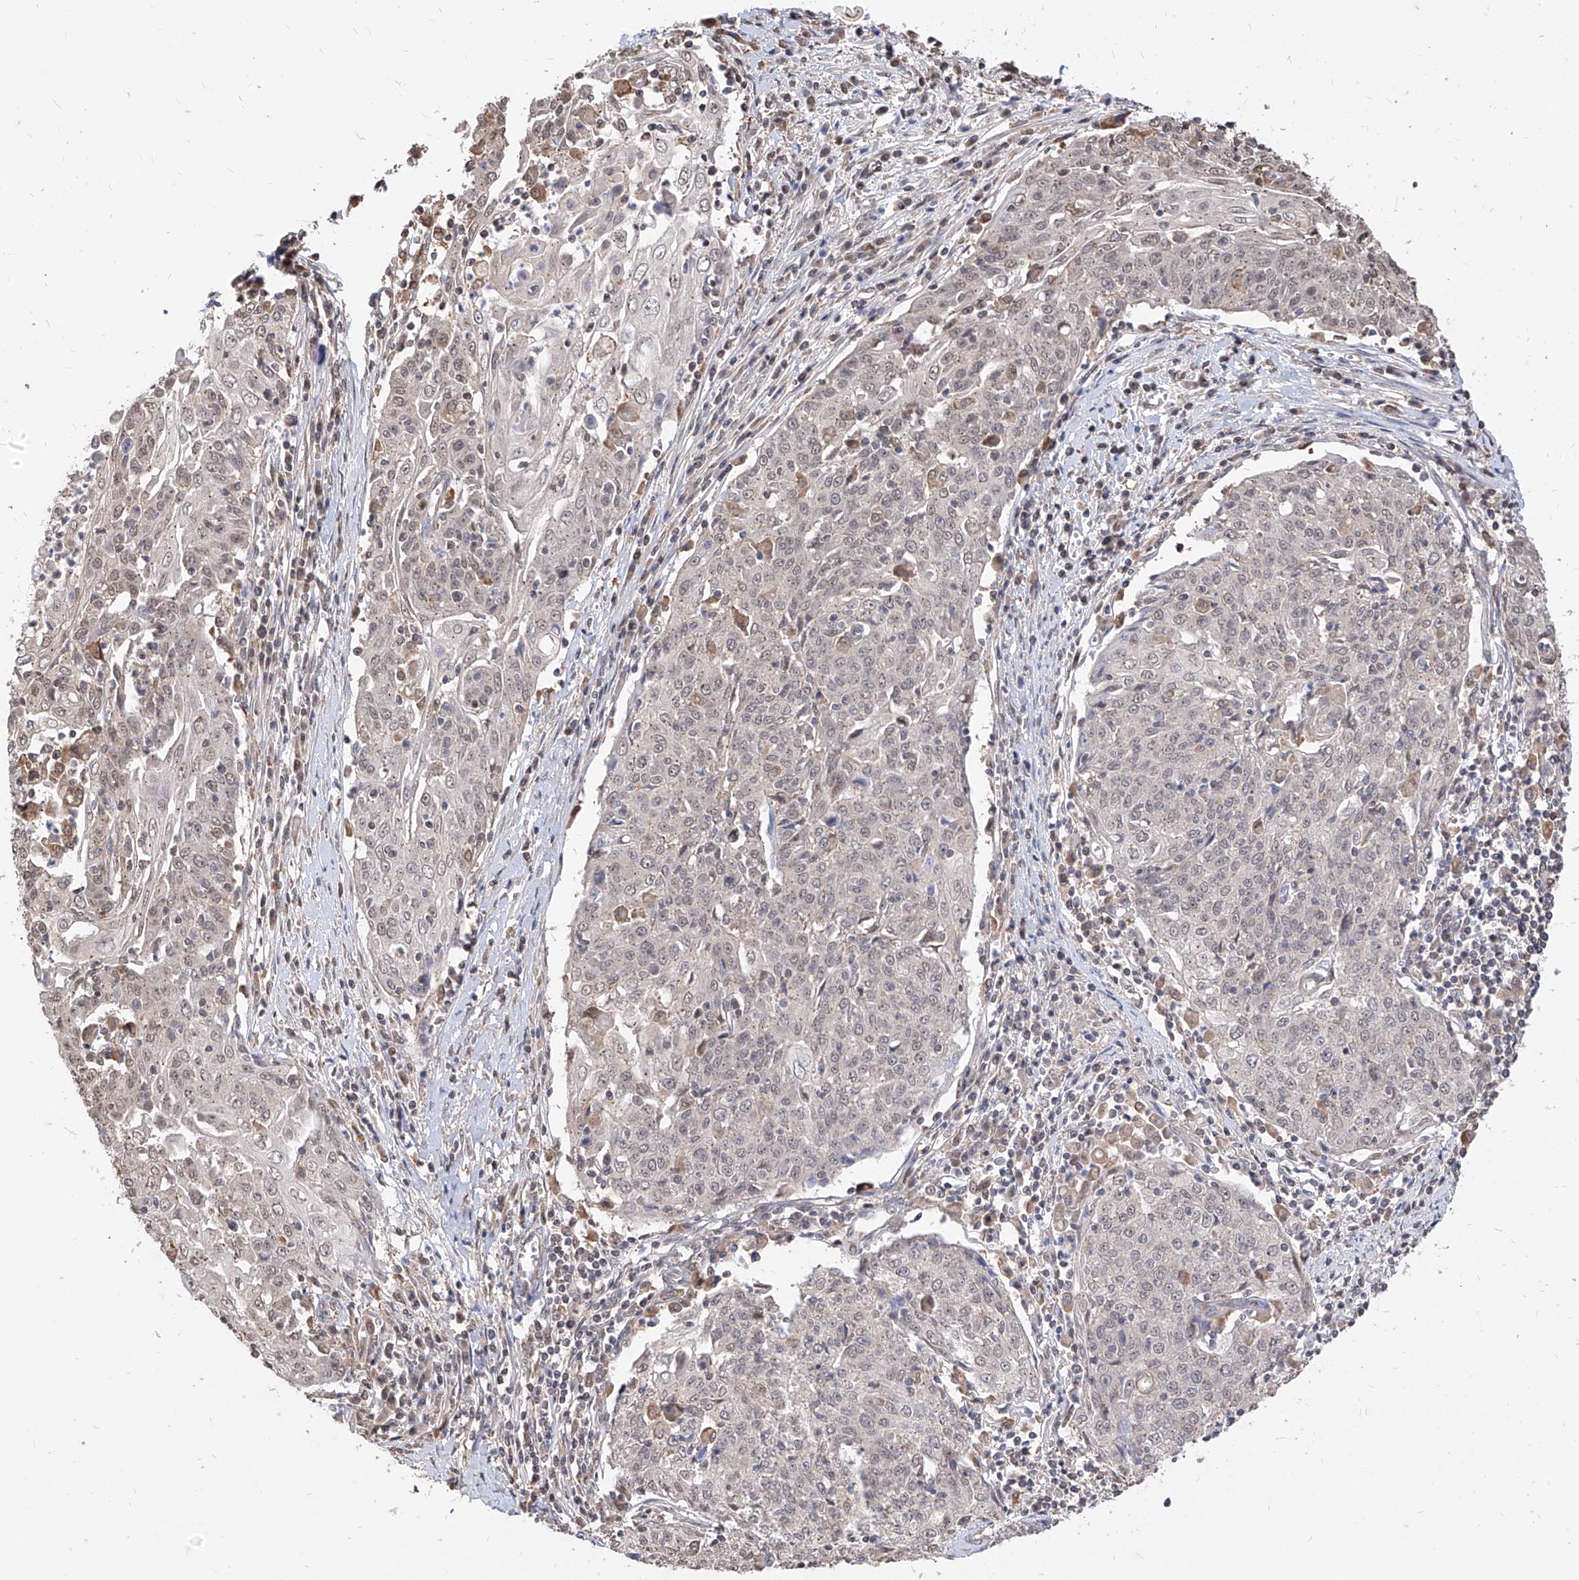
{"staining": {"intensity": "weak", "quantity": "<25%", "location": "nuclear"}, "tissue": "cervical cancer", "cell_type": "Tumor cells", "image_type": "cancer", "snomed": [{"axis": "morphology", "description": "Squamous cell carcinoma, NOS"}, {"axis": "topography", "description": "Cervix"}], "caption": "IHC photomicrograph of human cervical cancer stained for a protein (brown), which exhibits no positivity in tumor cells.", "gene": "C8orf82", "patient": {"sex": "female", "age": 48}}